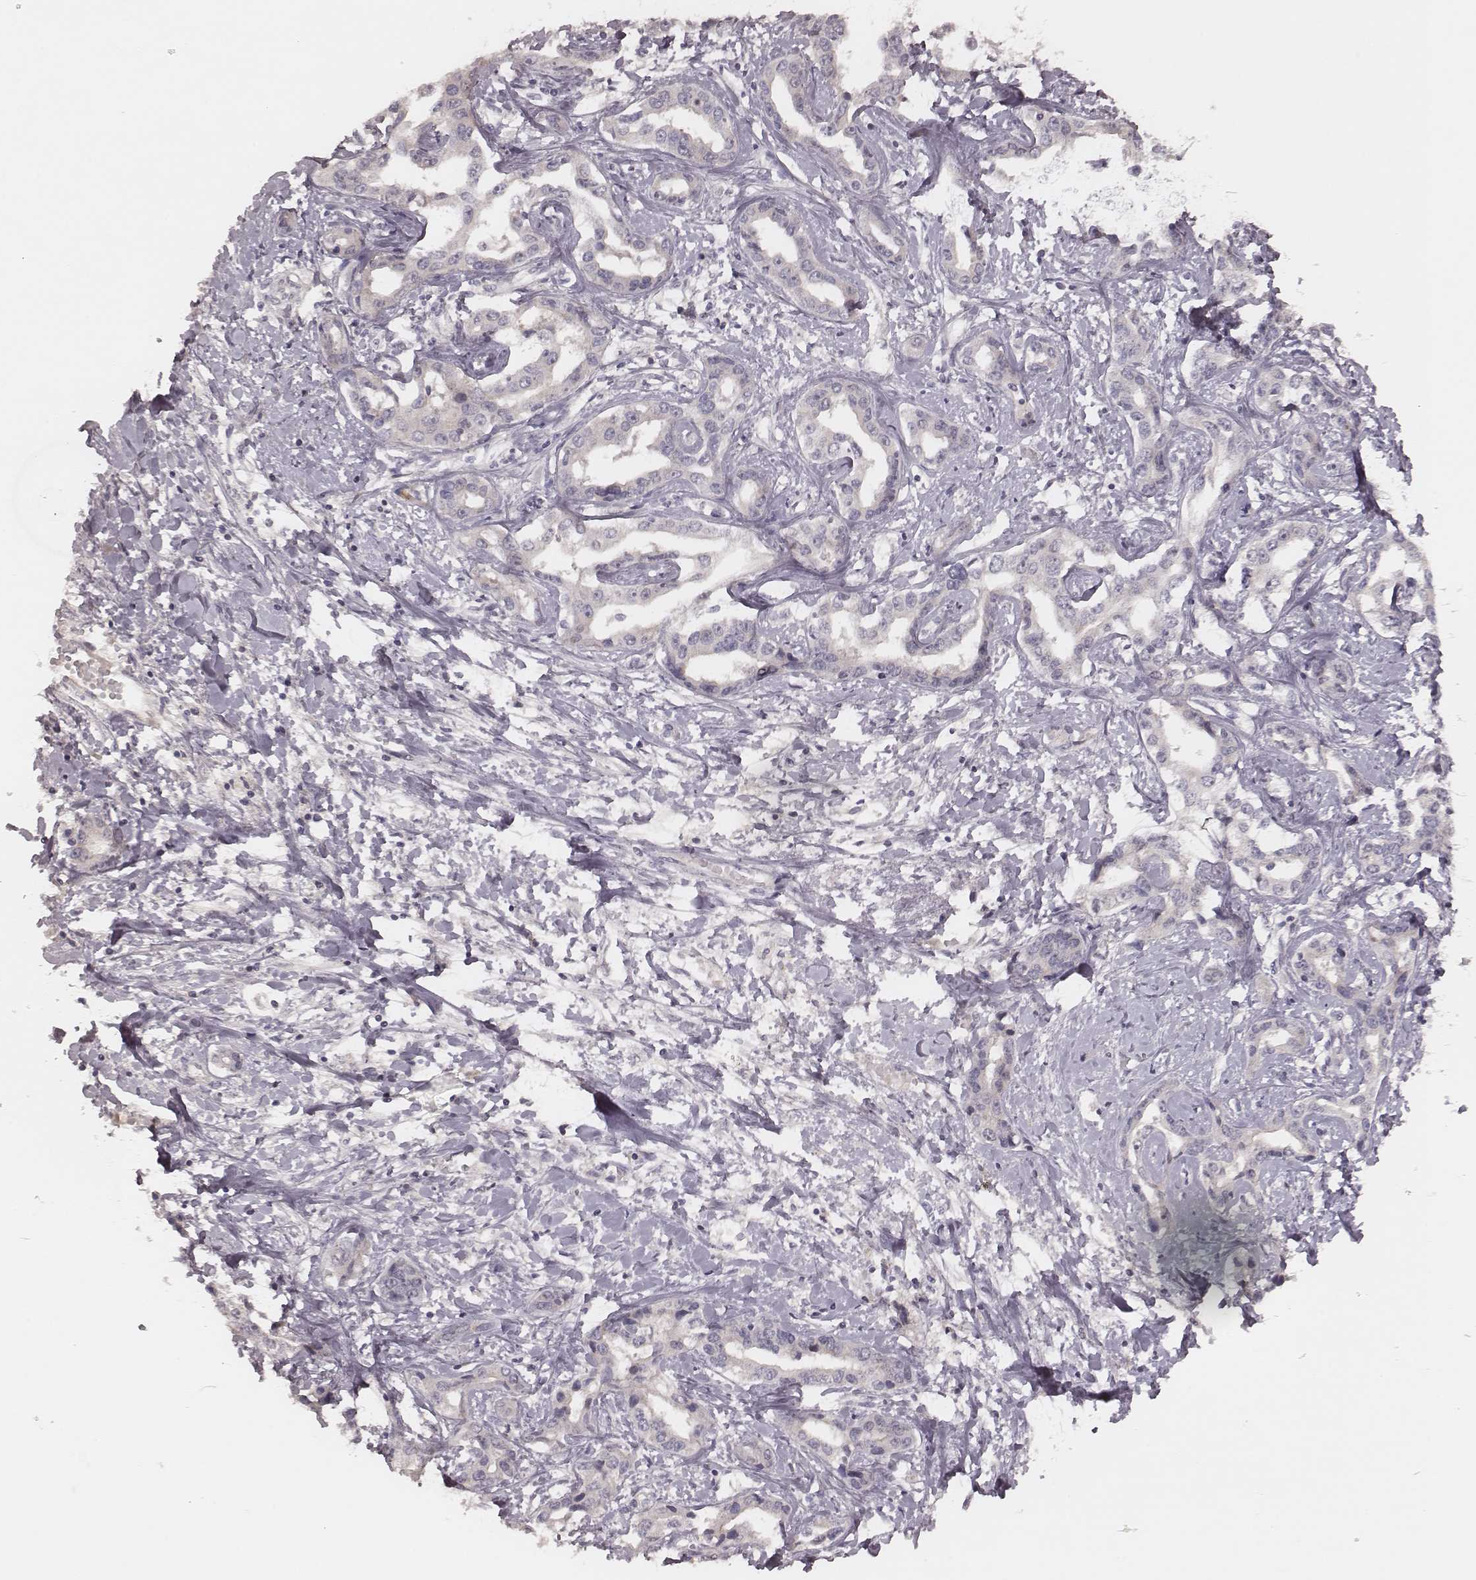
{"staining": {"intensity": "negative", "quantity": "none", "location": "none"}, "tissue": "liver cancer", "cell_type": "Tumor cells", "image_type": "cancer", "snomed": [{"axis": "morphology", "description": "Cholangiocarcinoma"}, {"axis": "topography", "description": "Liver"}], "caption": "DAB immunohistochemical staining of human liver cancer exhibits no significant expression in tumor cells. (DAB (3,3'-diaminobenzidine) immunohistochemistry visualized using brightfield microscopy, high magnification).", "gene": "FAM13B", "patient": {"sex": "male", "age": 59}}